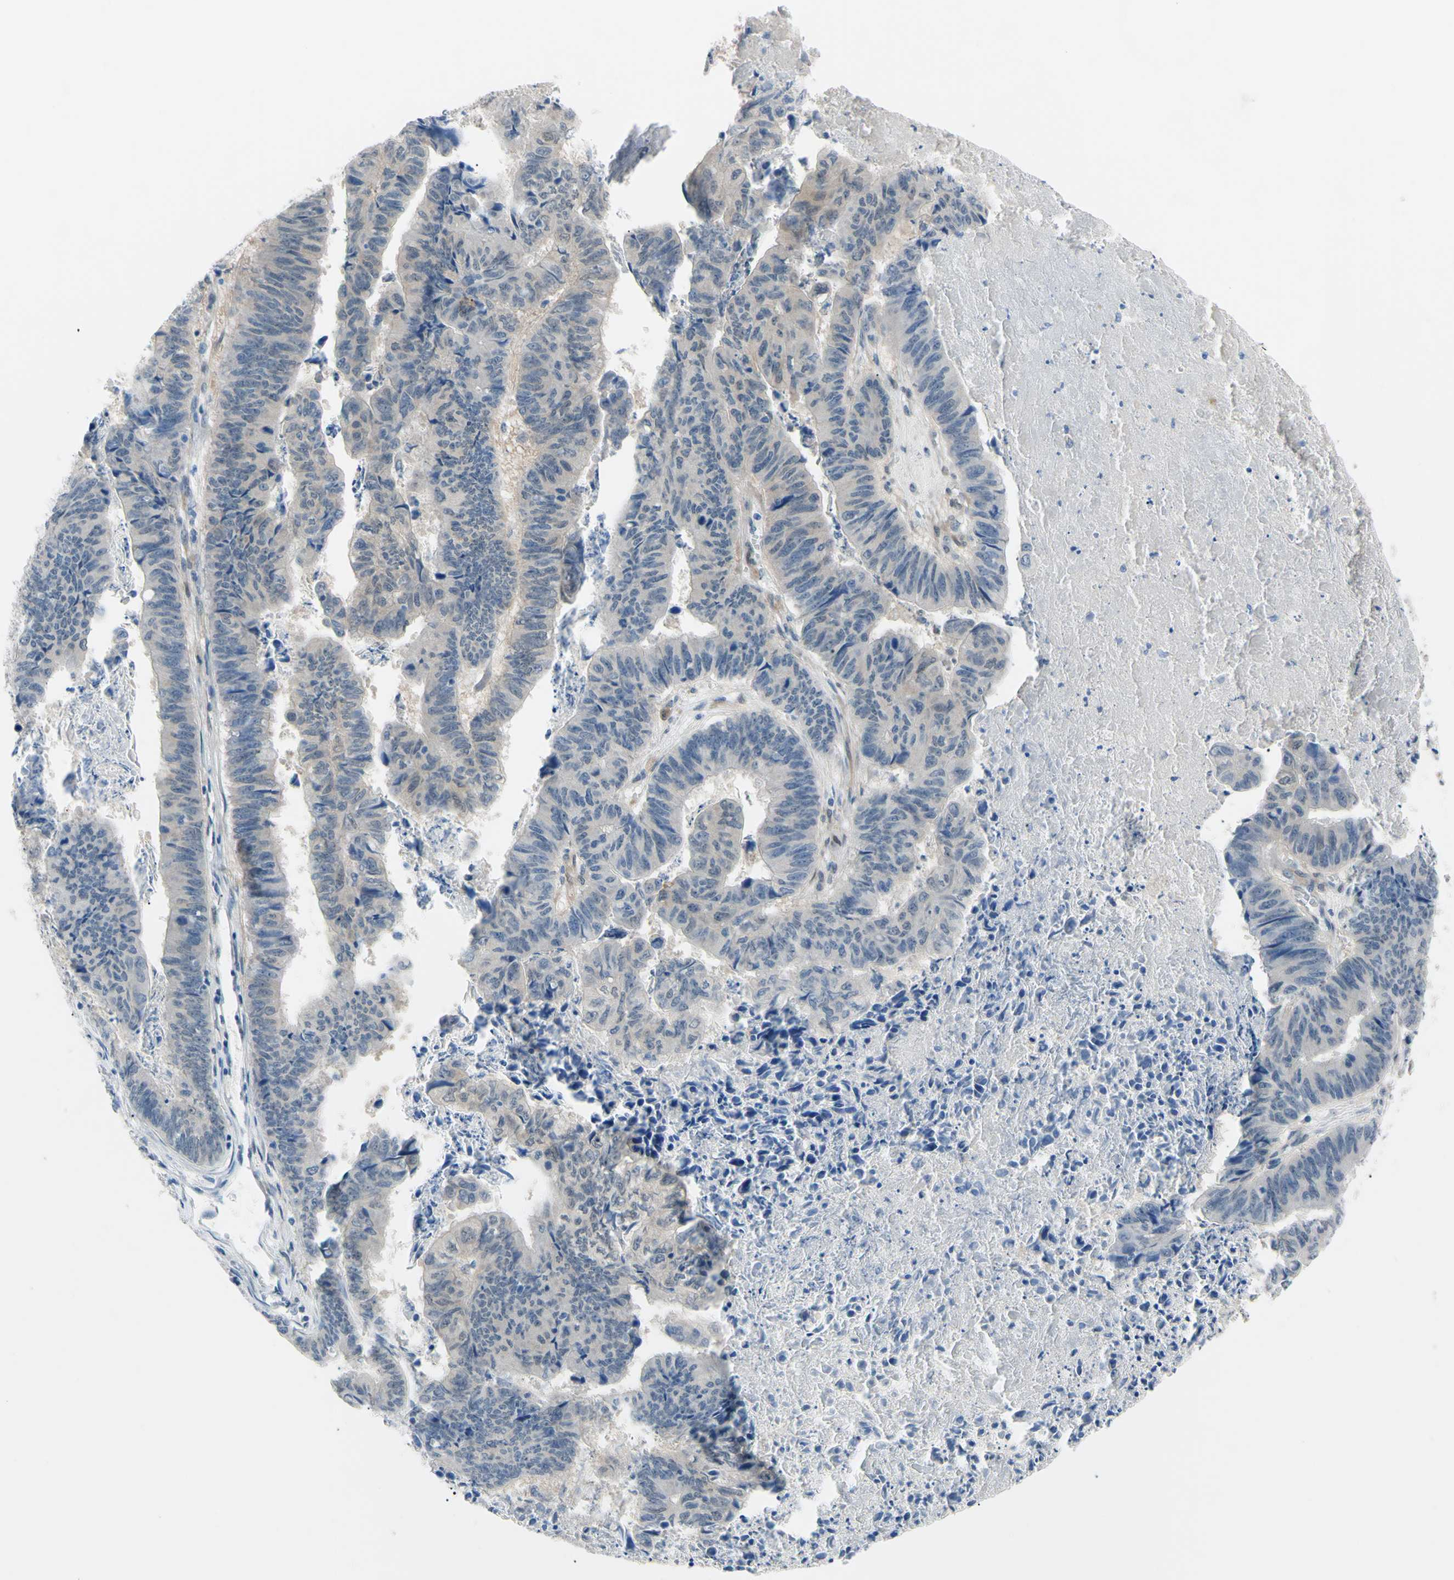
{"staining": {"intensity": "negative", "quantity": "none", "location": "none"}, "tissue": "stomach cancer", "cell_type": "Tumor cells", "image_type": "cancer", "snomed": [{"axis": "morphology", "description": "Adenocarcinoma, NOS"}, {"axis": "topography", "description": "Stomach, lower"}], "caption": "DAB (3,3'-diaminobenzidine) immunohistochemical staining of stomach adenocarcinoma displays no significant positivity in tumor cells. (DAB immunohistochemistry with hematoxylin counter stain).", "gene": "NOL3", "patient": {"sex": "male", "age": 77}}